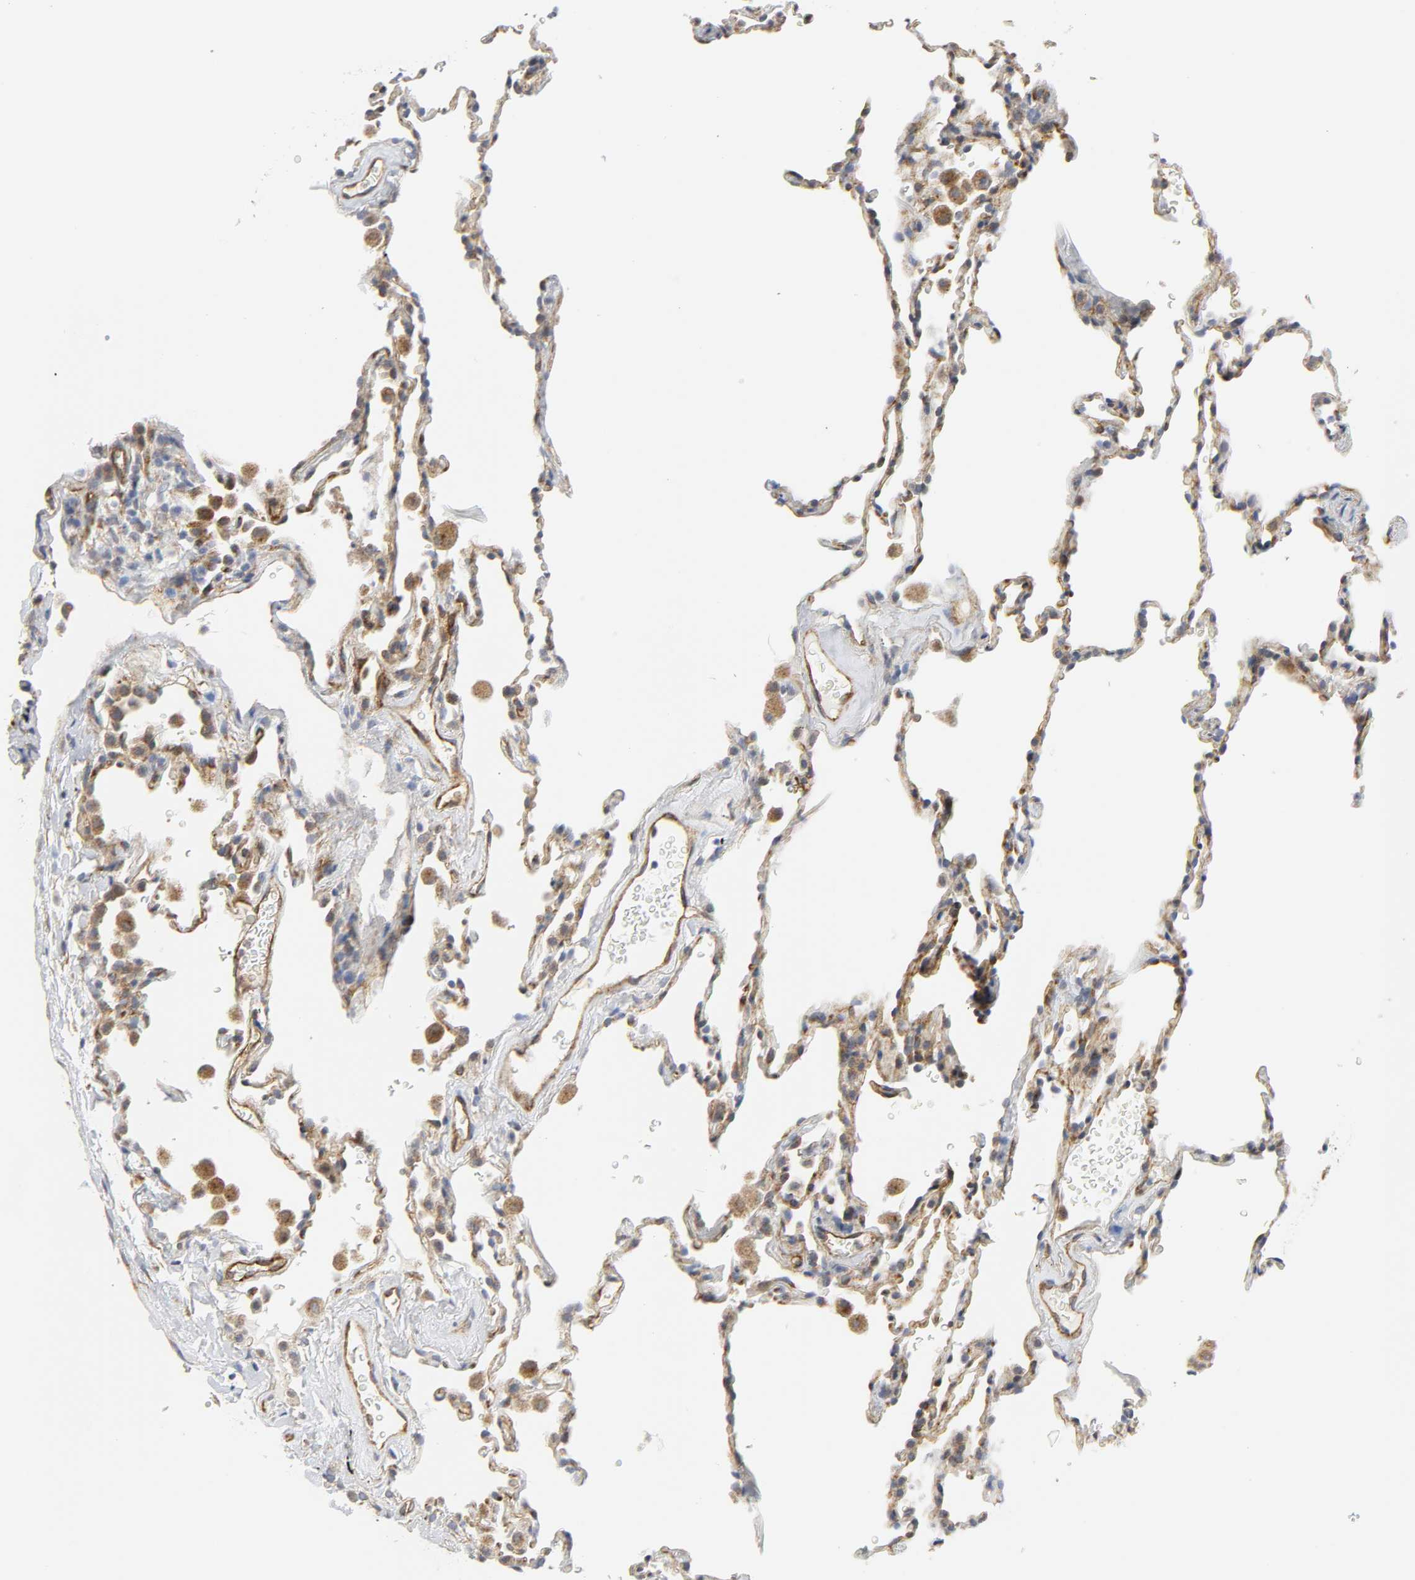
{"staining": {"intensity": "moderate", "quantity": ">75%", "location": "cytoplasmic/membranous"}, "tissue": "lung", "cell_type": "Alveolar cells", "image_type": "normal", "snomed": [{"axis": "morphology", "description": "Normal tissue, NOS"}, {"axis": "morphology", "description": "Soft tissue tumor metastatic"}, {"axis": "topography", "description": "Lung"}], "caption": "Alveolar cells exhibit medium levels of moderate cytoplasmic/membranous positivity in approximately >75% of cells in benign lung. (Stains: DAB (3,3'-diaminobenzidine) in brown, nuclei in blue, Microscopy: brightfield microscopy at high magnification).", "gene": "DOCK1", "patient": {"sex": "male", "age": 59}}